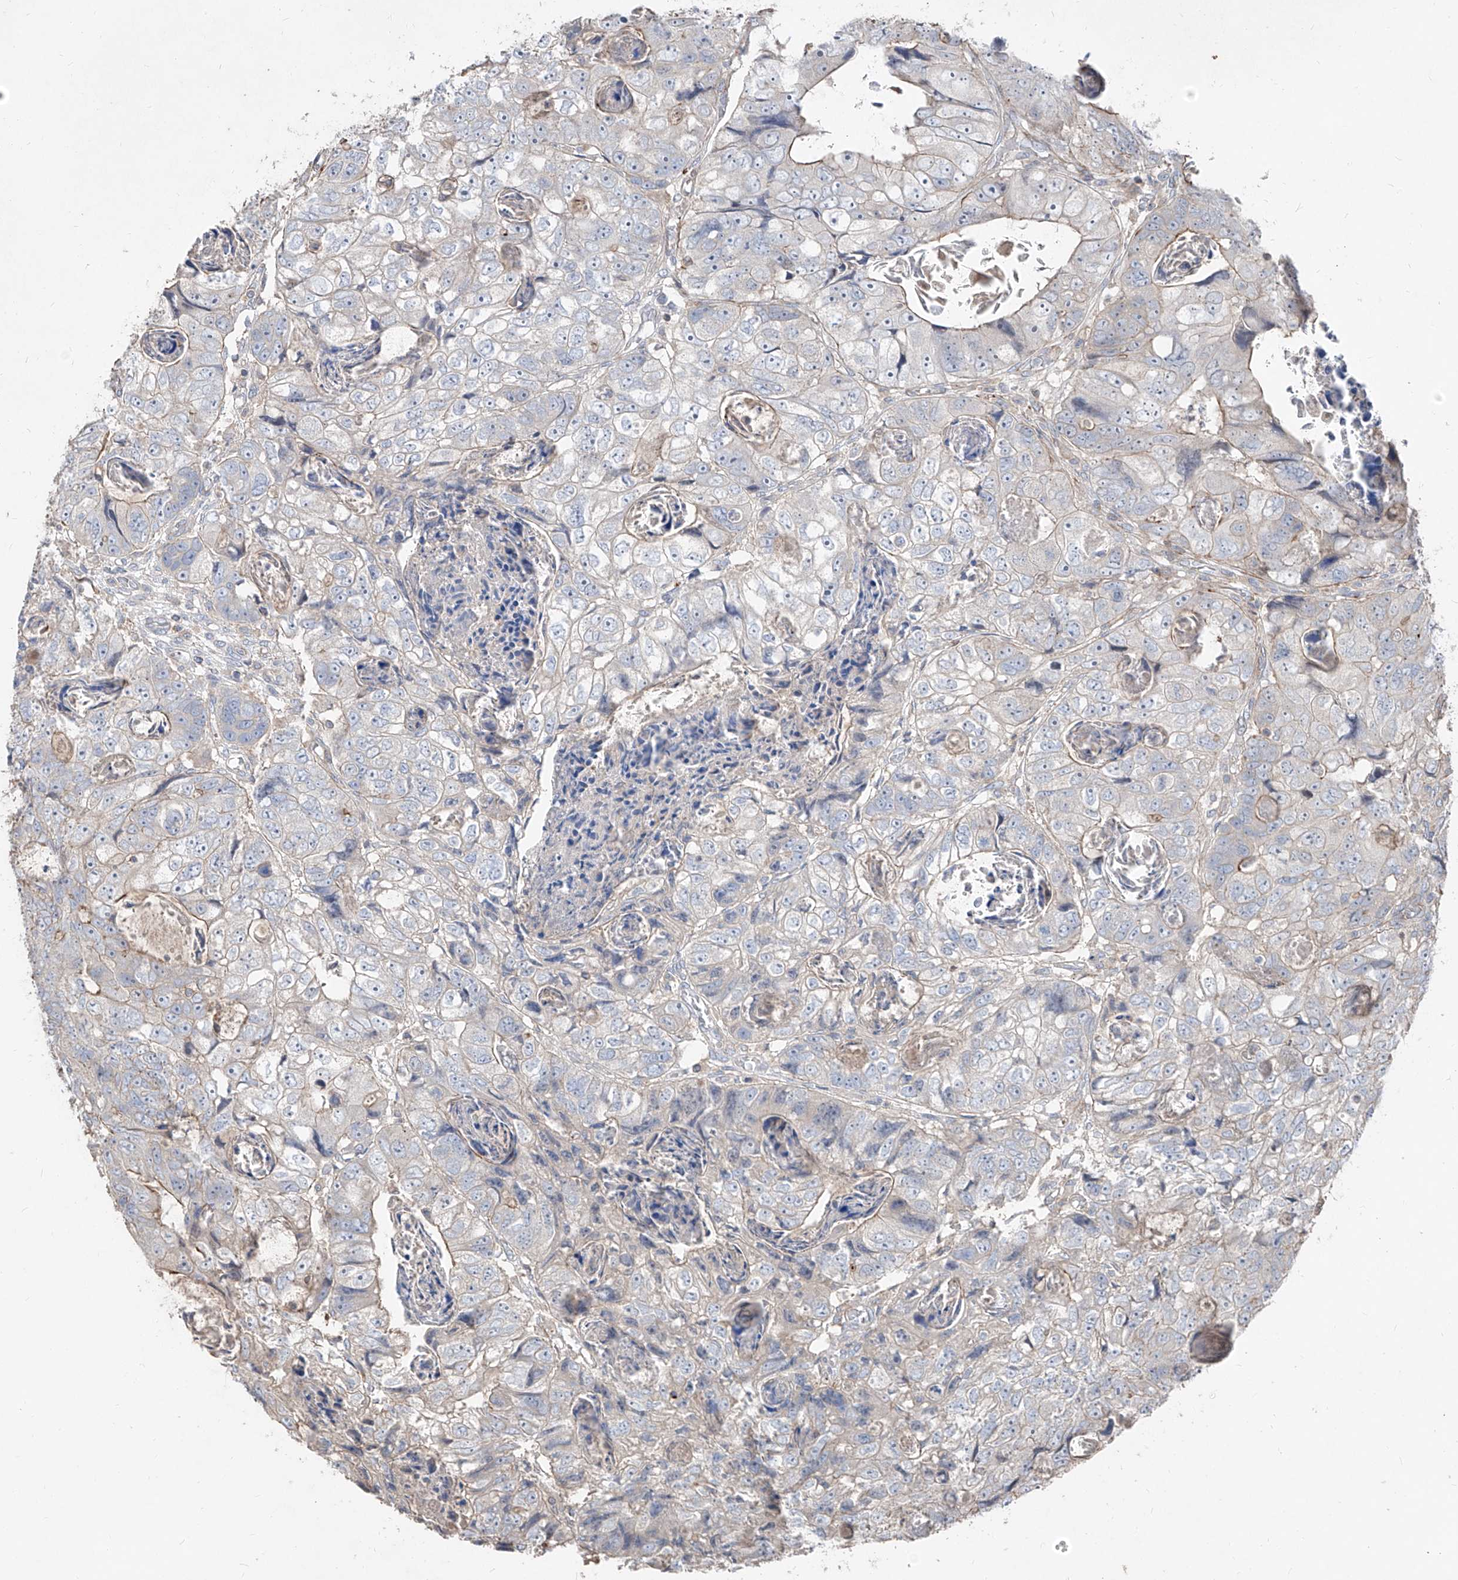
{"staining": {"intensity": "moderate", "quantity": "<25%", "location": "cytoplasmic/membranous"}, "tissue": "colorectal cancer", "cell_type": "Tumor cells", "image_type": "cancer", "snomed": [{"axis": "morphology", "description": "Adenocarcinoma, NOS"}, {"axis": "topography", "description": "Rectum"}], "caption": "A low amount of moderate cytoplasmic/membranous staining is appreciated in approximately <25% of tumor cells in adenocarcinoma (colorectal) tissue. (brown staining indicates protein expression, while blue staining denotes nuclei).", "gene": "UFD1", "patient": {"sex": "male", "age": 59}}